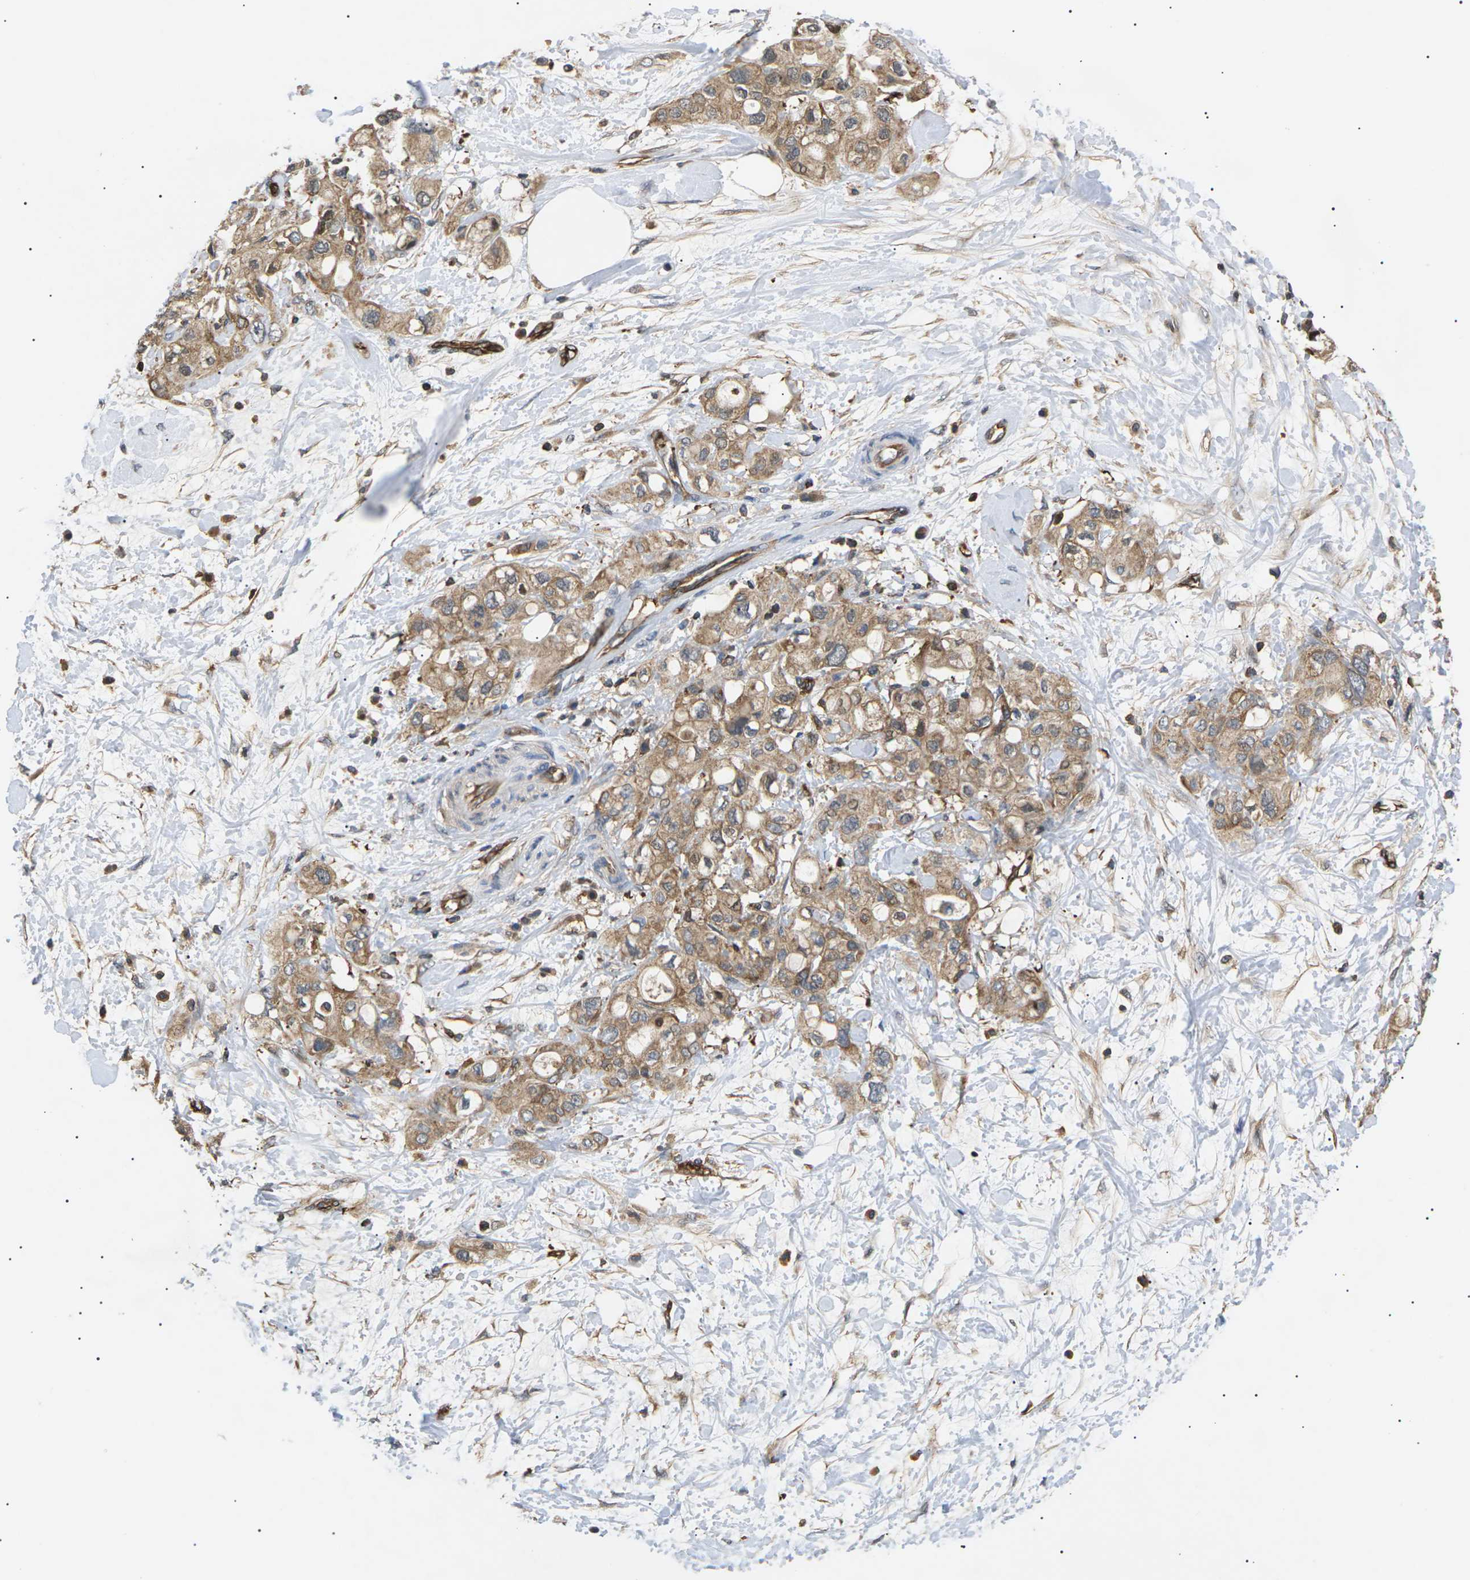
{"staining": {"intensity": "moderate", "quantity": ">75%", "location": "cytoplasmic/membranous"}, "tissue": "pancreatic cancer", "cell_type": "Tumor cells", "image_type": "cancer", "snomed": [{"axis": "morphology", "description": "Adenocarcinoma, NOS"}, {"axis": "topography", "description": "Pancreas"}], "caption": "The image shows immunohistochemical staining of pancreatic cancer. There is moderate cytoplasmic/membranous positivity is present in approximately >75% of tumor cells.", "gene": "TMTC4", "patient": {"sex": "female", "age": 56}}